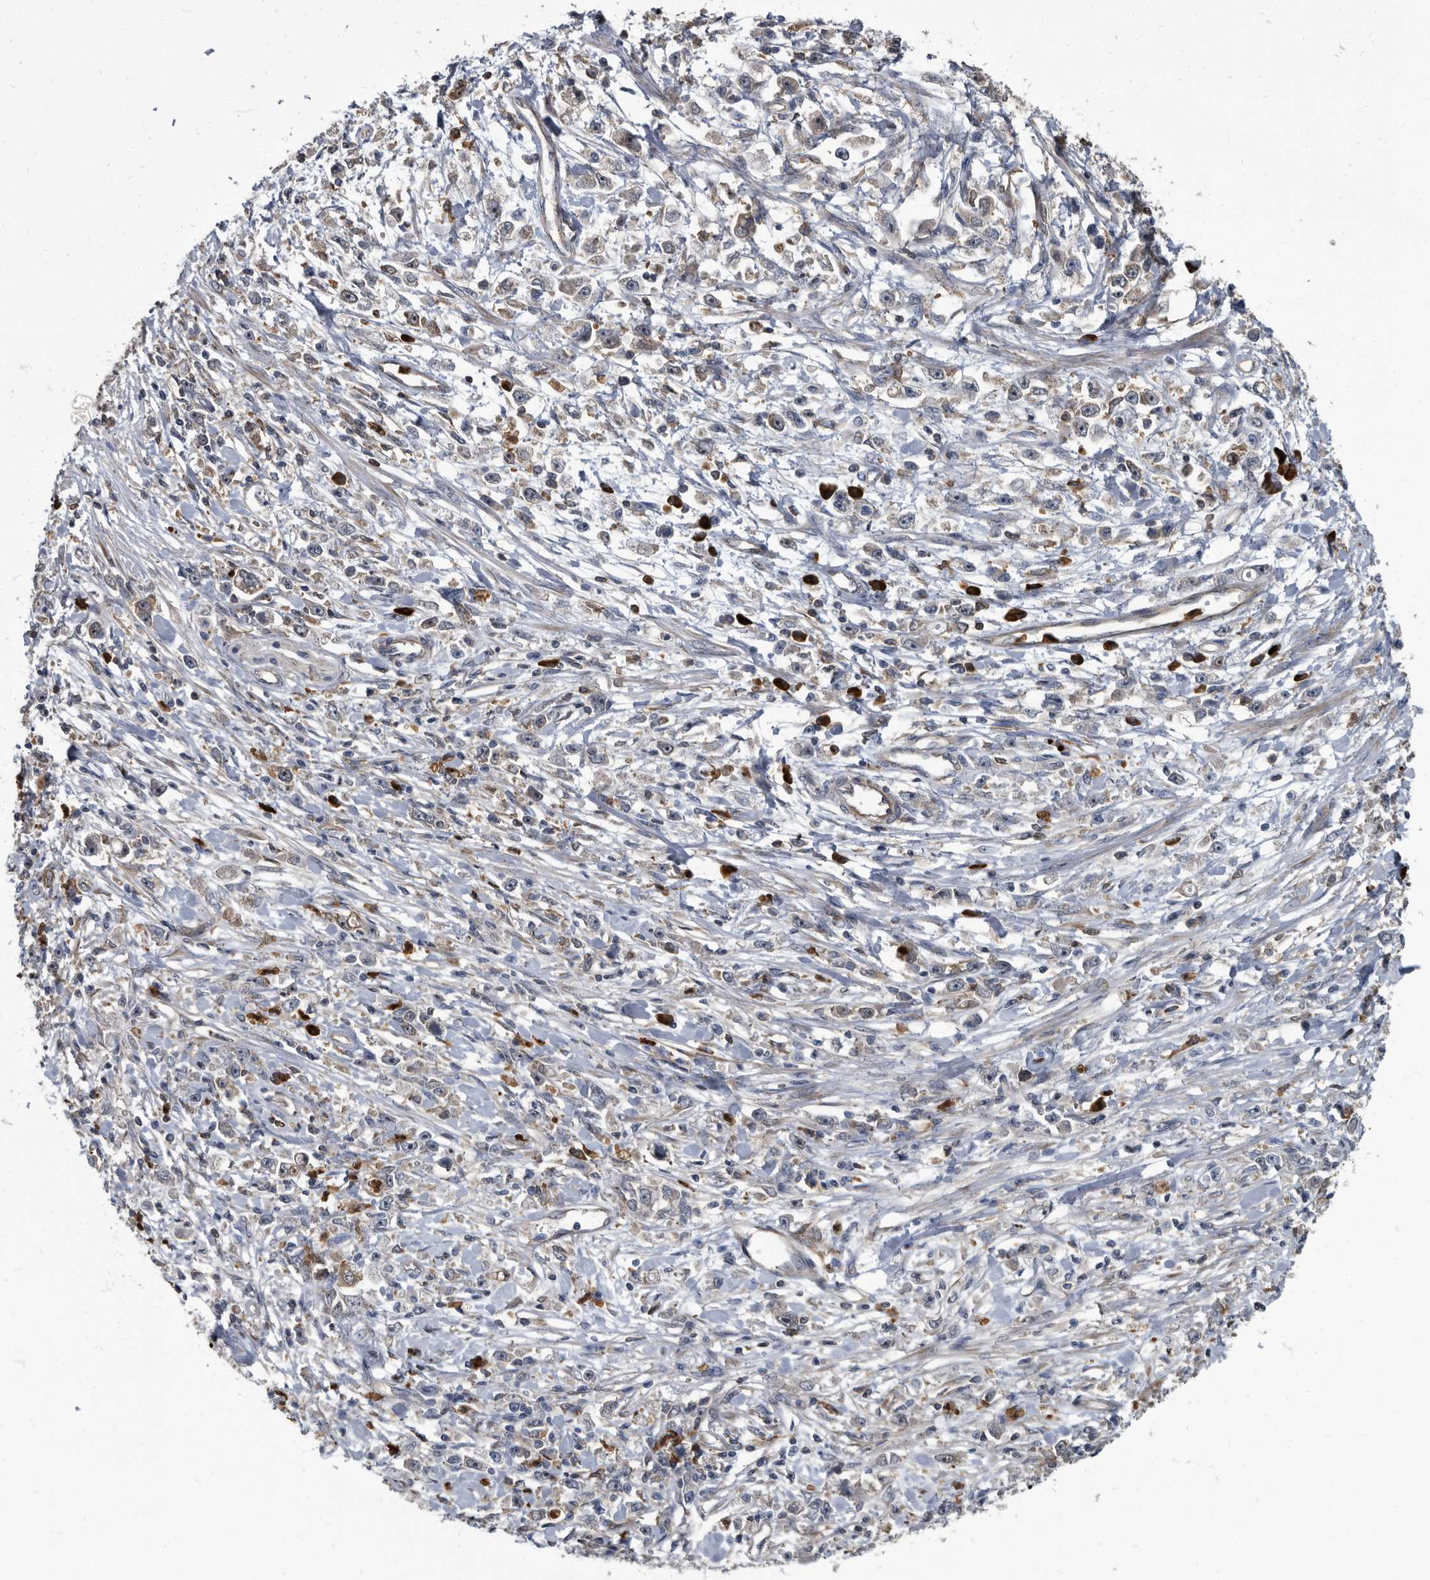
{"staining": {"intensity": "negative", "quantity": "none", "location": "none"}, "tissue": "stomach cancer", "cell_type": "Tumor cells", "image_type": "cancer", "snomed": [{"axis": "morphology", "description": "Adenocarcinoma, NOS"}, {"axis": "topography", "description": "Stomach"}], "caption": "The image shows no significant staining in tumor cells of adenocarcinoma (stomach).", "gene": "CDV3", "patient": {"sex": "female", "age": 59}}